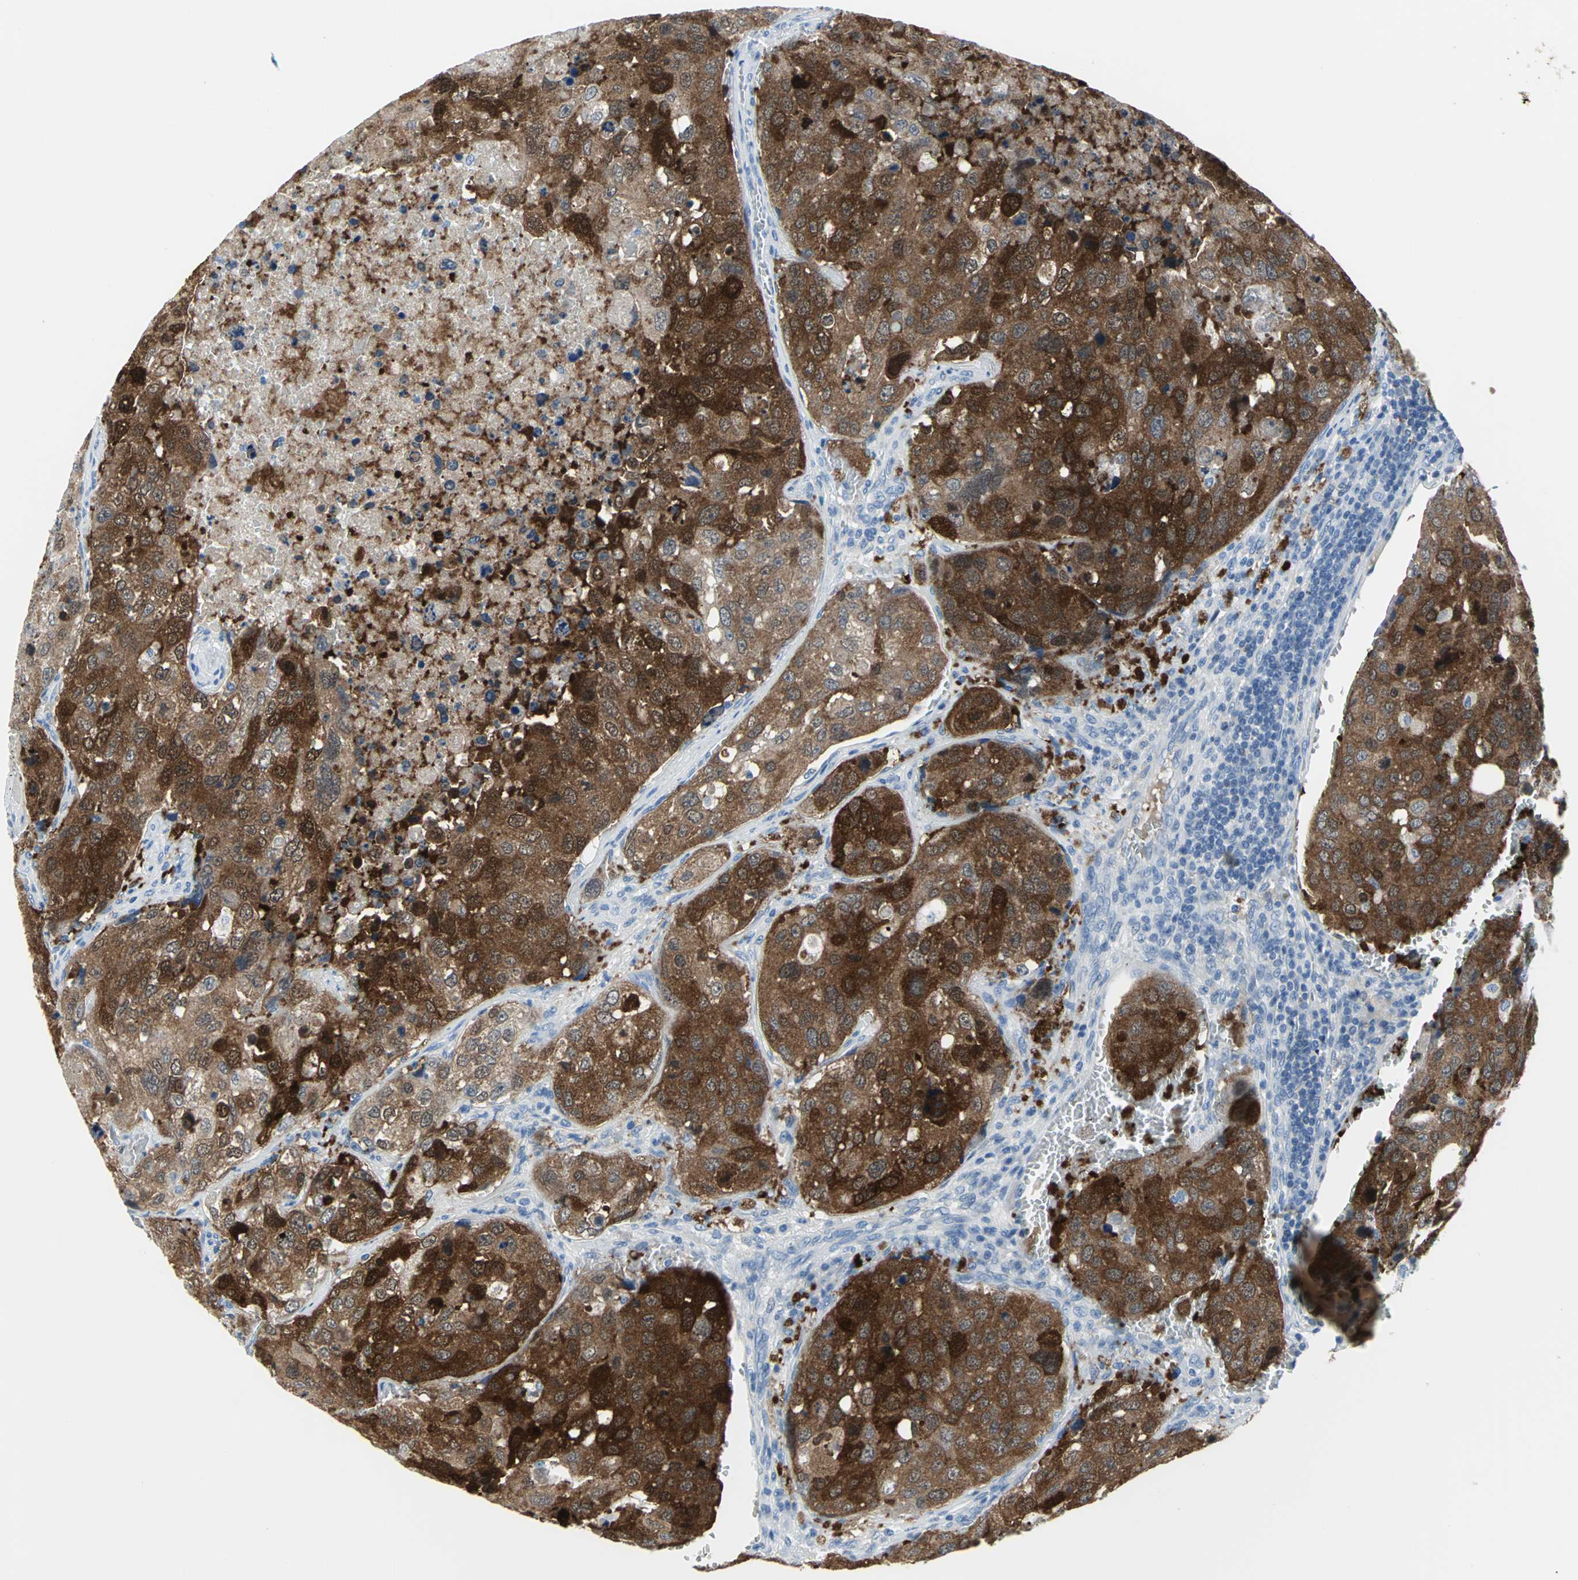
{"staining": {"intensity": "strong", "quantity": ">75%", "location": "cytoplasmic/membranous,nuclear"}, "tissue": "urothelial cancer", "cell_type": "Tumor cells", "image_type": "cancer", "snomed": [{"axis": "morphology", "description": "Urothelial carcinoma, High grade"}, {"axis": "topography", "description": "Lymph node"}, {"axis": "topography", "description": "Urinary bladder"}], "caption": "High-grade urothelial carcinoma stained with a brown dye displays strong cytoplasmic/membranous and nuclear positive staining in approximately >75% of tumor cells.", "gene": "SFN", "patient": {"sex": "male", "age": 51}}